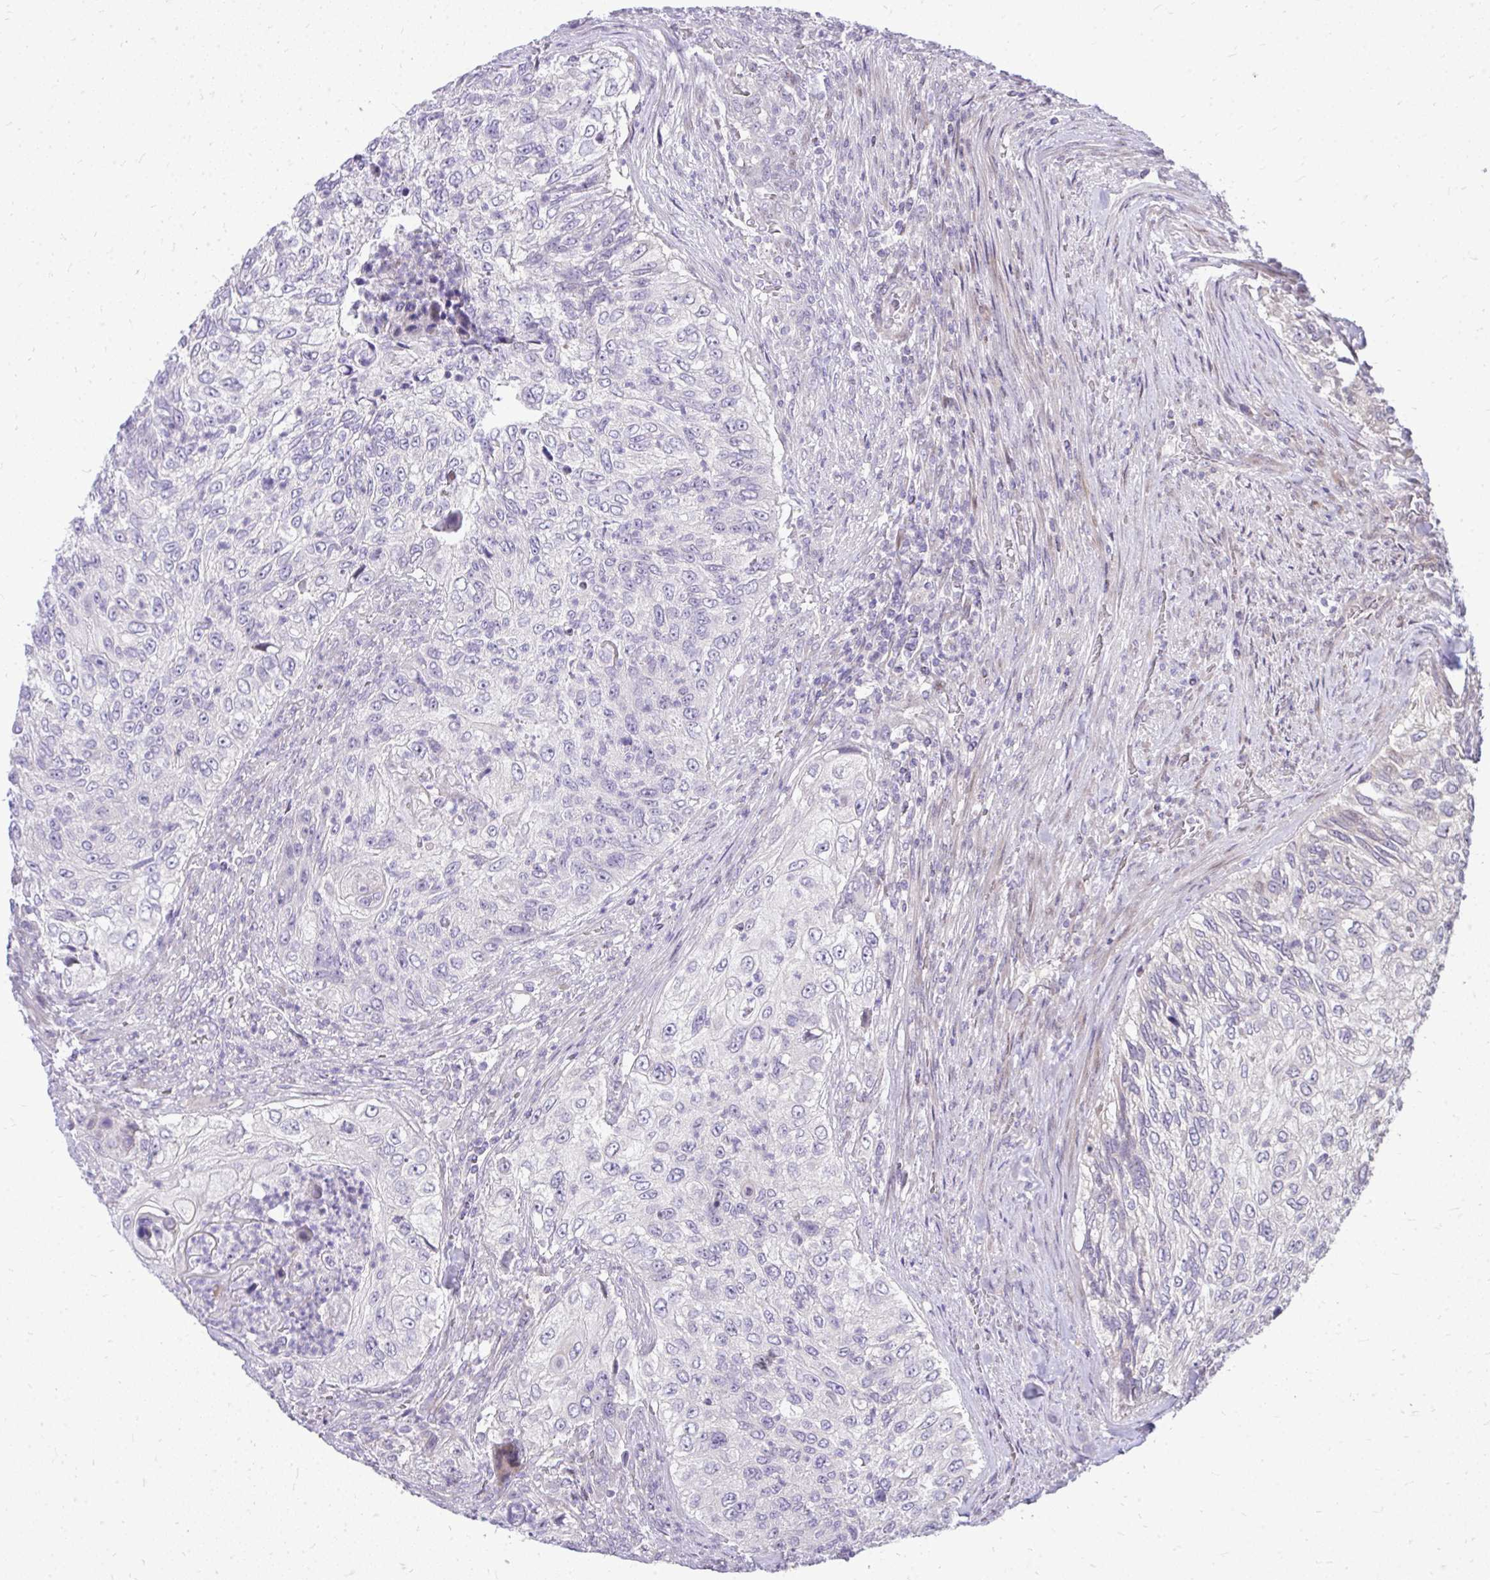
{"staining": {"intensity": "negative", "quantity": "none", "location": "none"}, "tissue": "urothelial cancer", "cell_type": "Tumor cells", "image_type": "cancer", "snomed": [{"axis": "morphology", "description": "Urothelial carcinoma, High grade"}, {"axis": "topography", "description": "Urinary bladder"}], "caption": "Immunohistochemistry image of neoplastic tissue: human urothelial carcinoma (high-grade) stained with DAB exhibits no significant protein positivity in tumor cells. (Stains: DAB immunohistochemistry (IHC) with hematoxylin counter stain, Microscopy: brightfield microscopy at high magnification).", "gene": "OR8D1", "patient": {"sex": "female", "age": 60}}